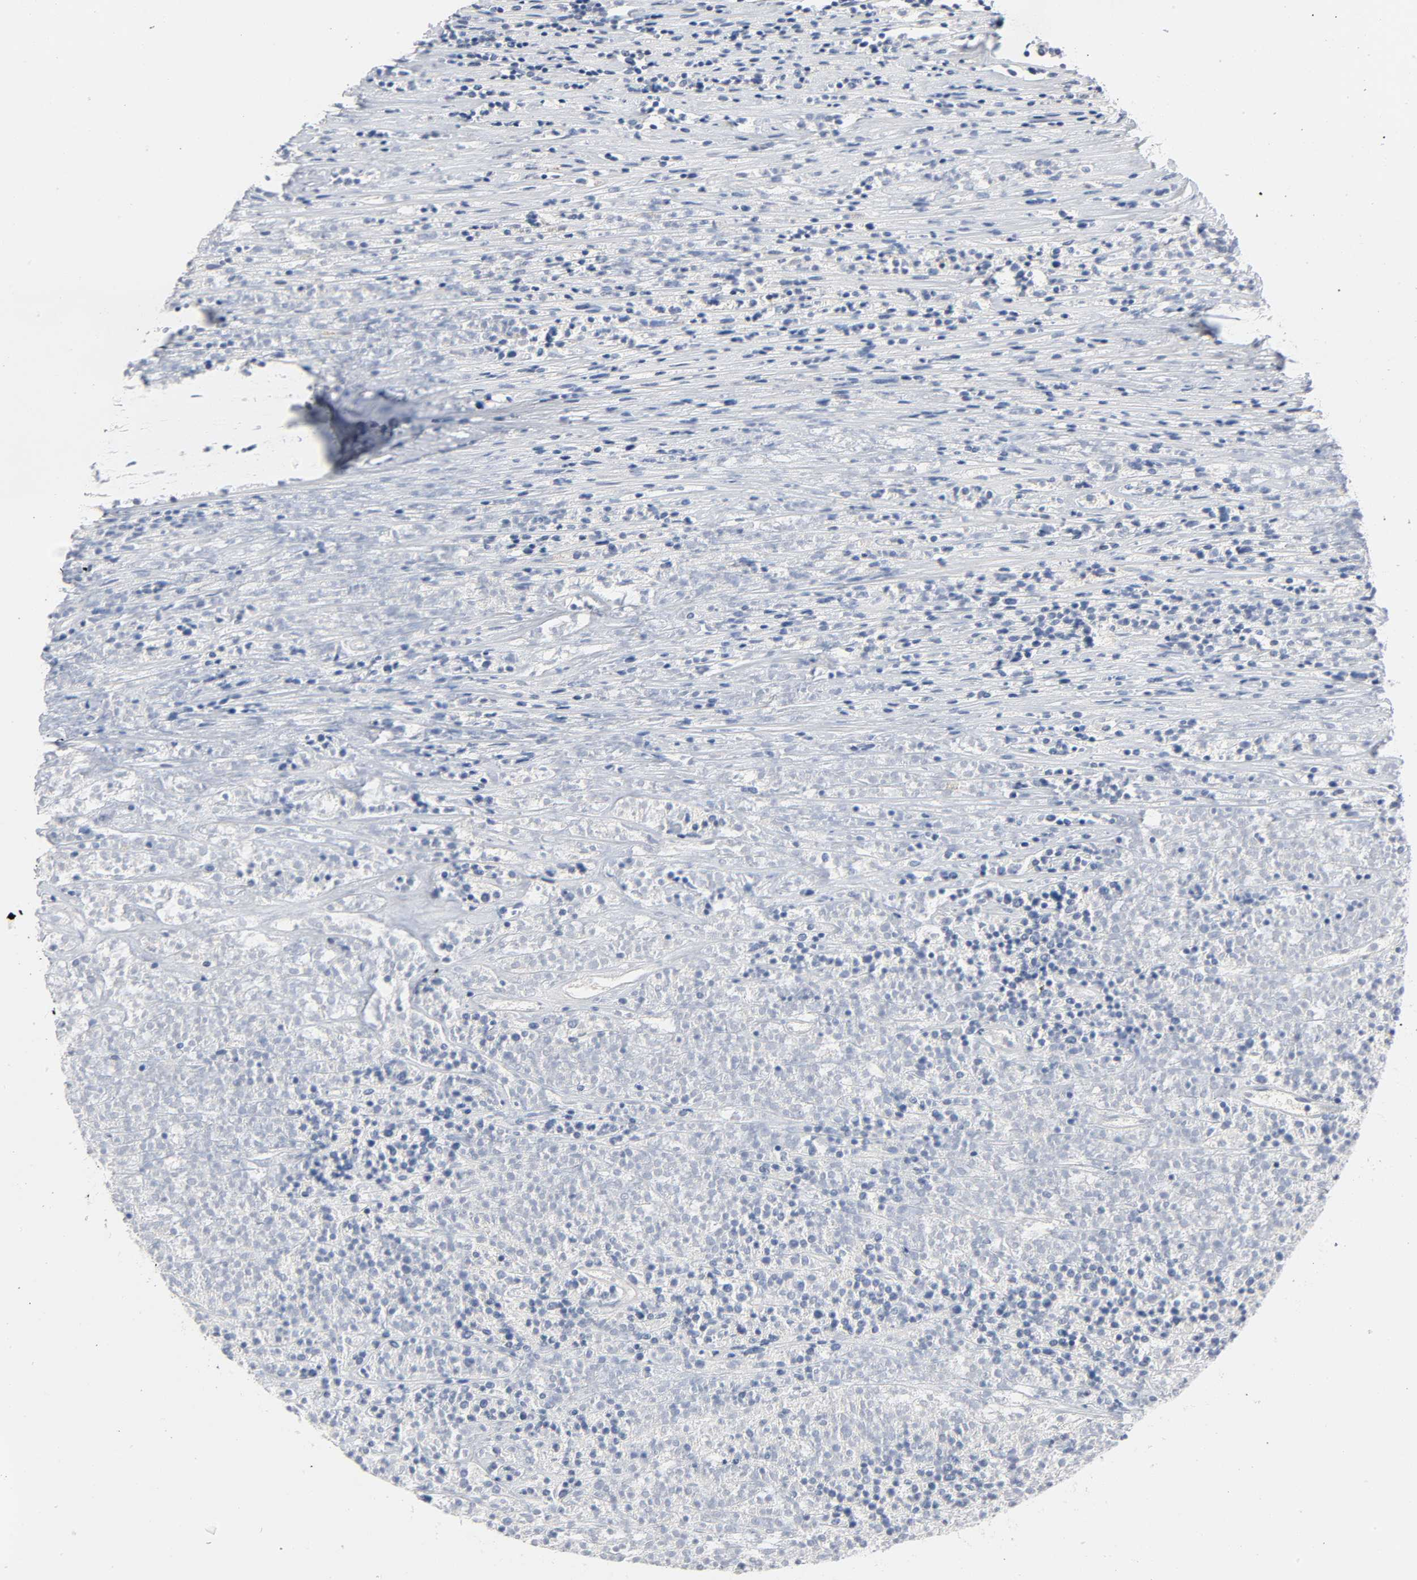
{"staining": {"intensity": "negative", "quantity": "none", "location": "none"}, "tissue": "lymphoma", "cell_type": "Tumor cells", "image_type": "cancer", "snomed": [{"axis": "morphology", "description": "Malignant lymphoma, non-Hodgkin's type, High grade"}, {"axis": "topography", "description": "Lymph node"}], "caption": "A high-resolution photomicrograph shows immunohistochemistry (IHC) staining of high-grade malignant lymphoma, non-Hodgkin's type, which demonstrates no significant positivity in tumor cells.", "gene": "CD2AP", "patient": {"sex": "female", "age": 73}}